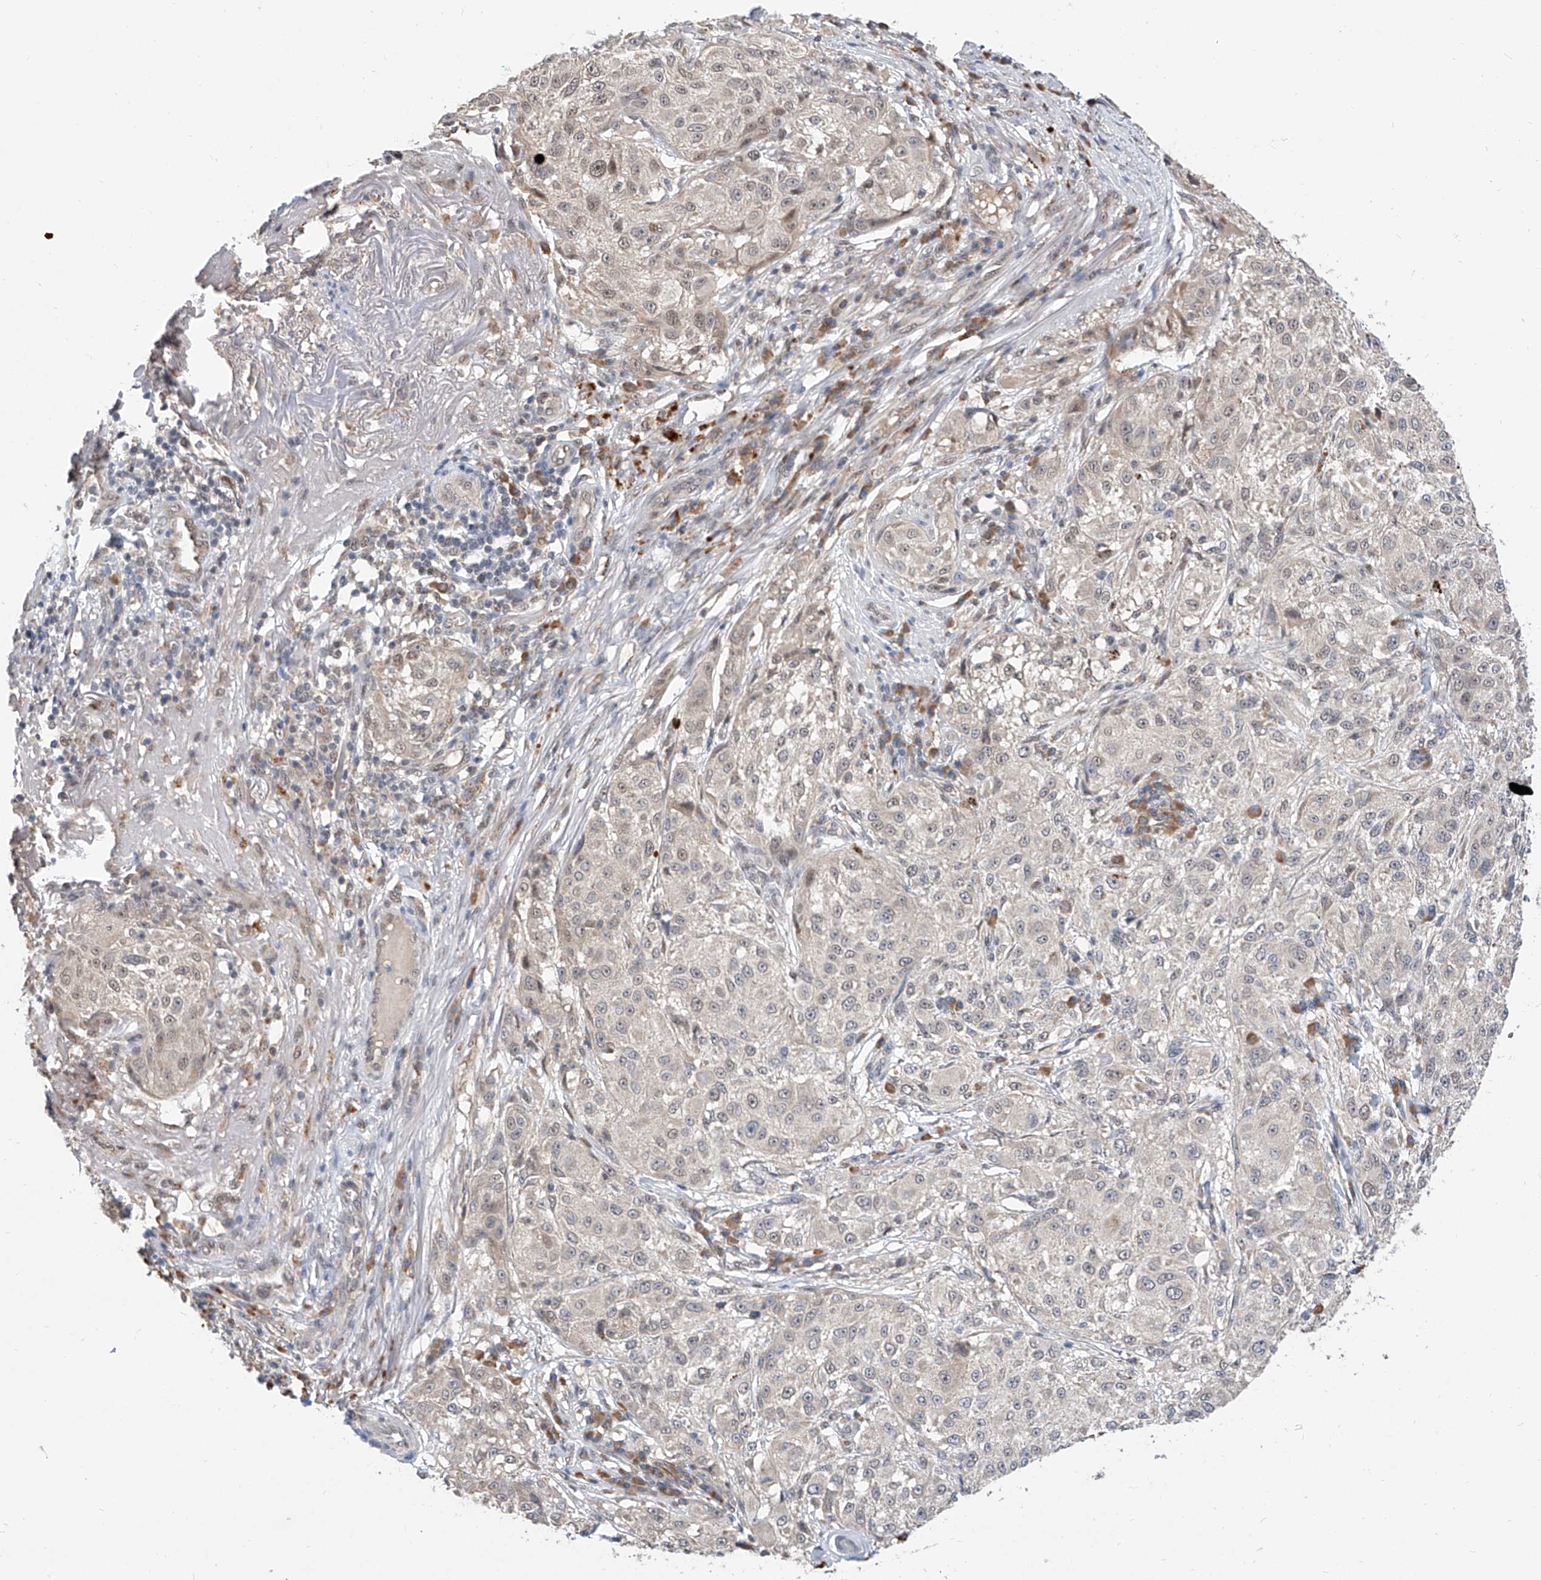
{"staining": {"intensity": "negative", "quantity": "none", "location": "none"}, "tissue": "melanoma", "cell_type": "Tumor cells", "image_type": "cancer", "snomed": [{"axis": "morphology", "description": "Necrosis, NOS"}, {"axis": "morphology", "description": "Malignant melanoma, NOS"}, {"axis": "topography", "description": "Skin"}], "caption": "High power microscopy histopathology image of an immunohistochemistry (IHC) image of malignant melanoma, revealing no significant staining in tumor cells.", "gene": "CARMIL3", "patient": {"sex": "female", "age": 87}}